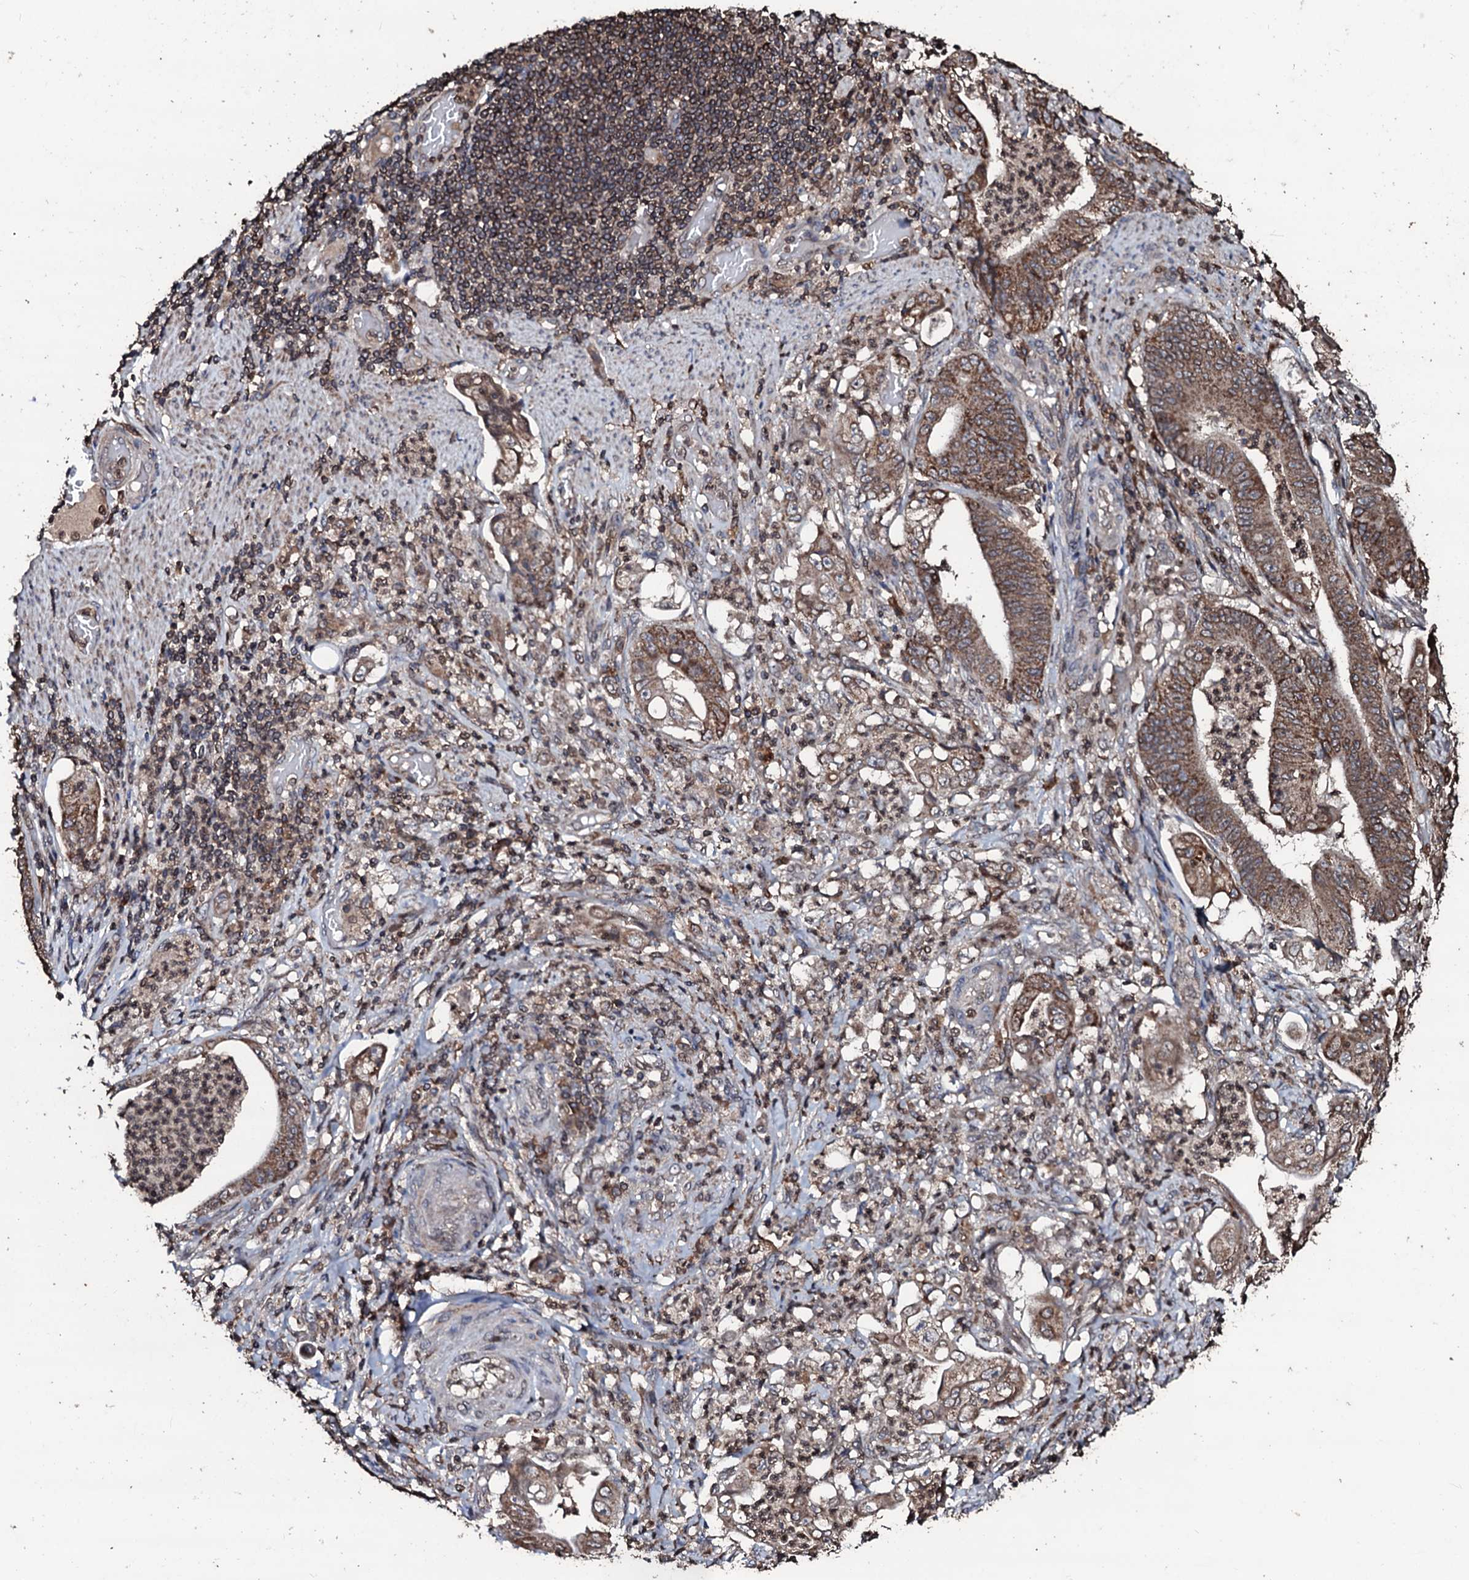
{"staining": {"intensity": "moderate", "quantity": ">75%", "location": "cytoplasmic/membranous"}, "tissue": "stomach cancer", "cell_type": "Tumor cells", "image_type": "cancer", "snomed": [{"axis": "morphology", "description": "Adenocarcinoma, NOS"}, {"axis": "topography", "description": "Stomach"}], "caption": "A medium amount of moderate cytoplasmic/membranous positivity is identified in approximately >75% of tumor cells in adenocarcinoma (stomach) tissue.", "gene": "SDHAF2", "patient": {"sex": "female", "age": 73}}